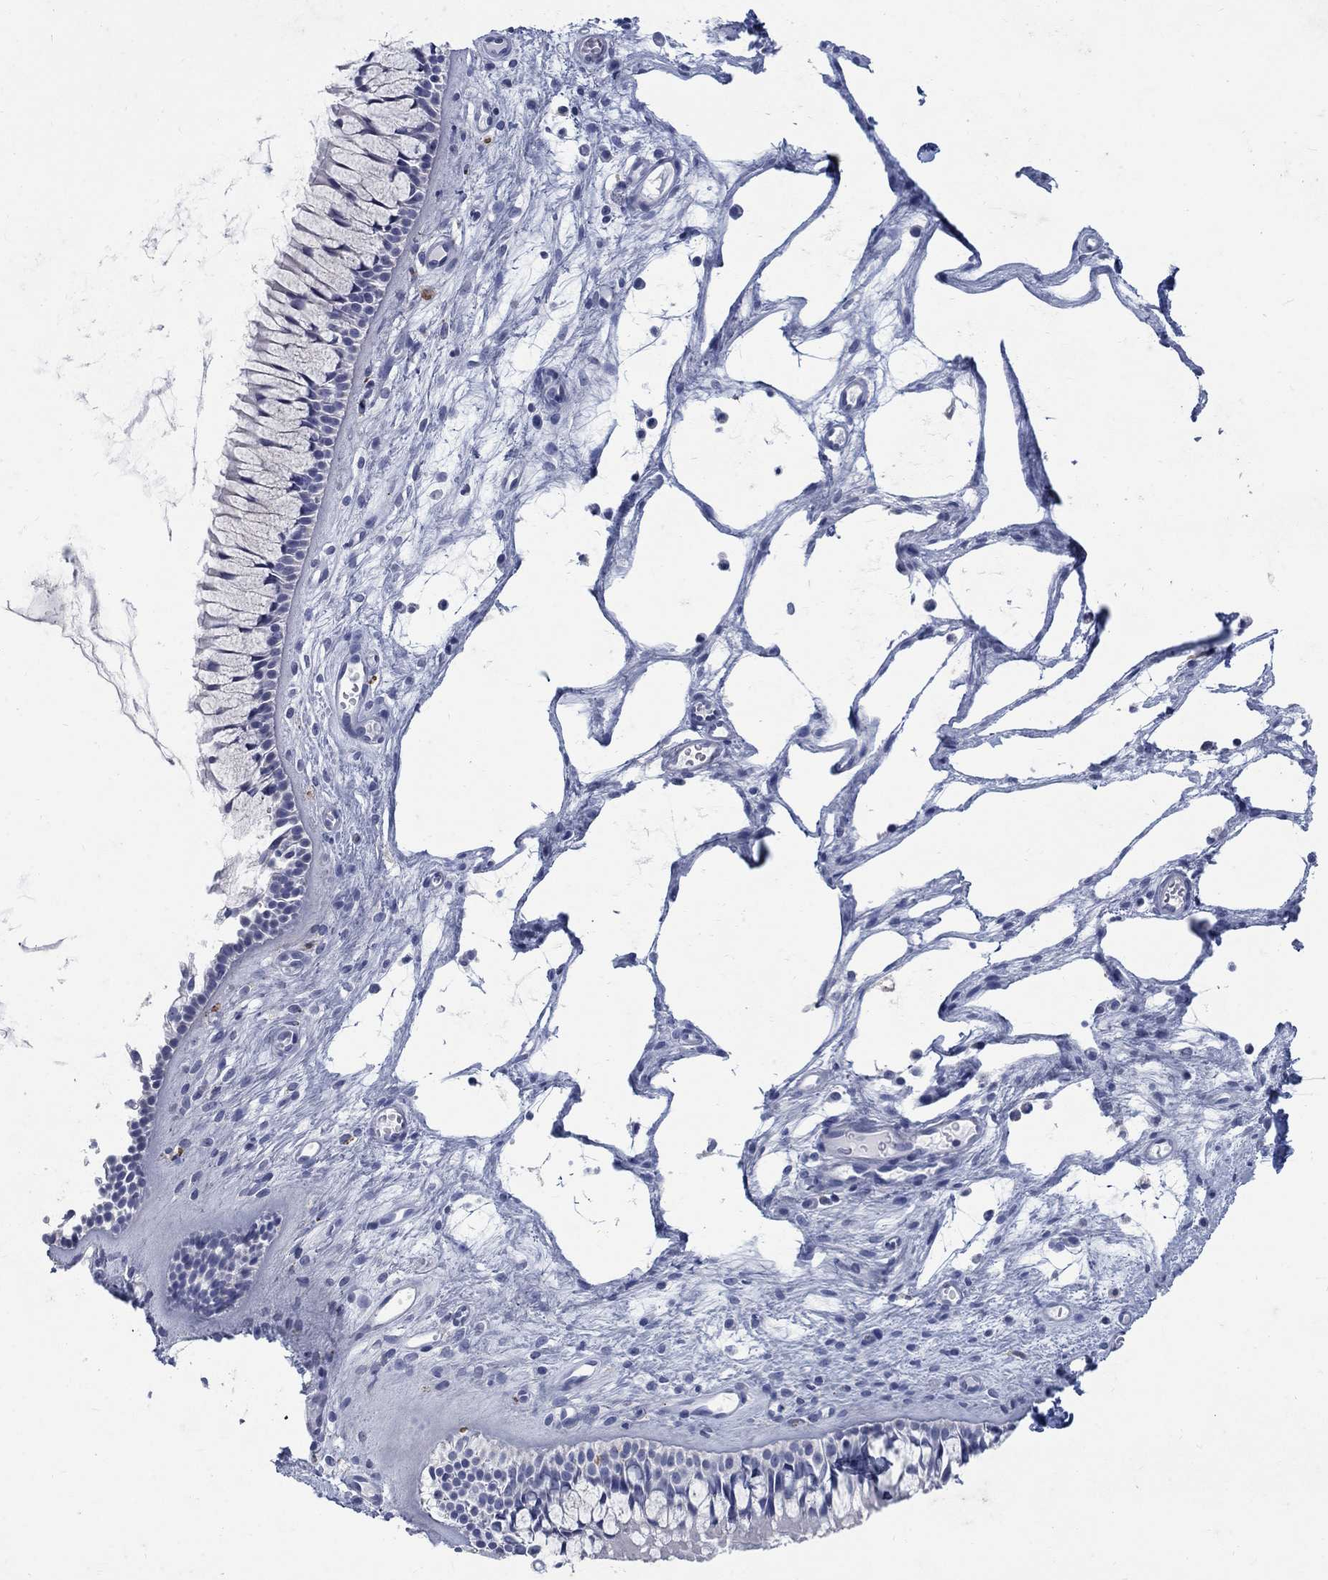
{"staining": {"intensity": "negative", "quantity": "none", "location": "none"}, "tissue": "nasopharynx", "cell_type": "Respiratory epithelial cells", "image_type": "normal", "snomed": [{"axis": "morphology", "description": "Normal tissue, NOS"}, {"axis": "topography", "description": "Nasopharynx"}], "caption": "This micrograph is of benign nasopharynx stained with IHC to label a protein in brown with the nuclei are counter-stained blue. There is no staining in respiratory epithelial cells. Nuclei are stained in blue.", "gene": "RFTN2", "patient": {"sex": "male", "age": 51}}